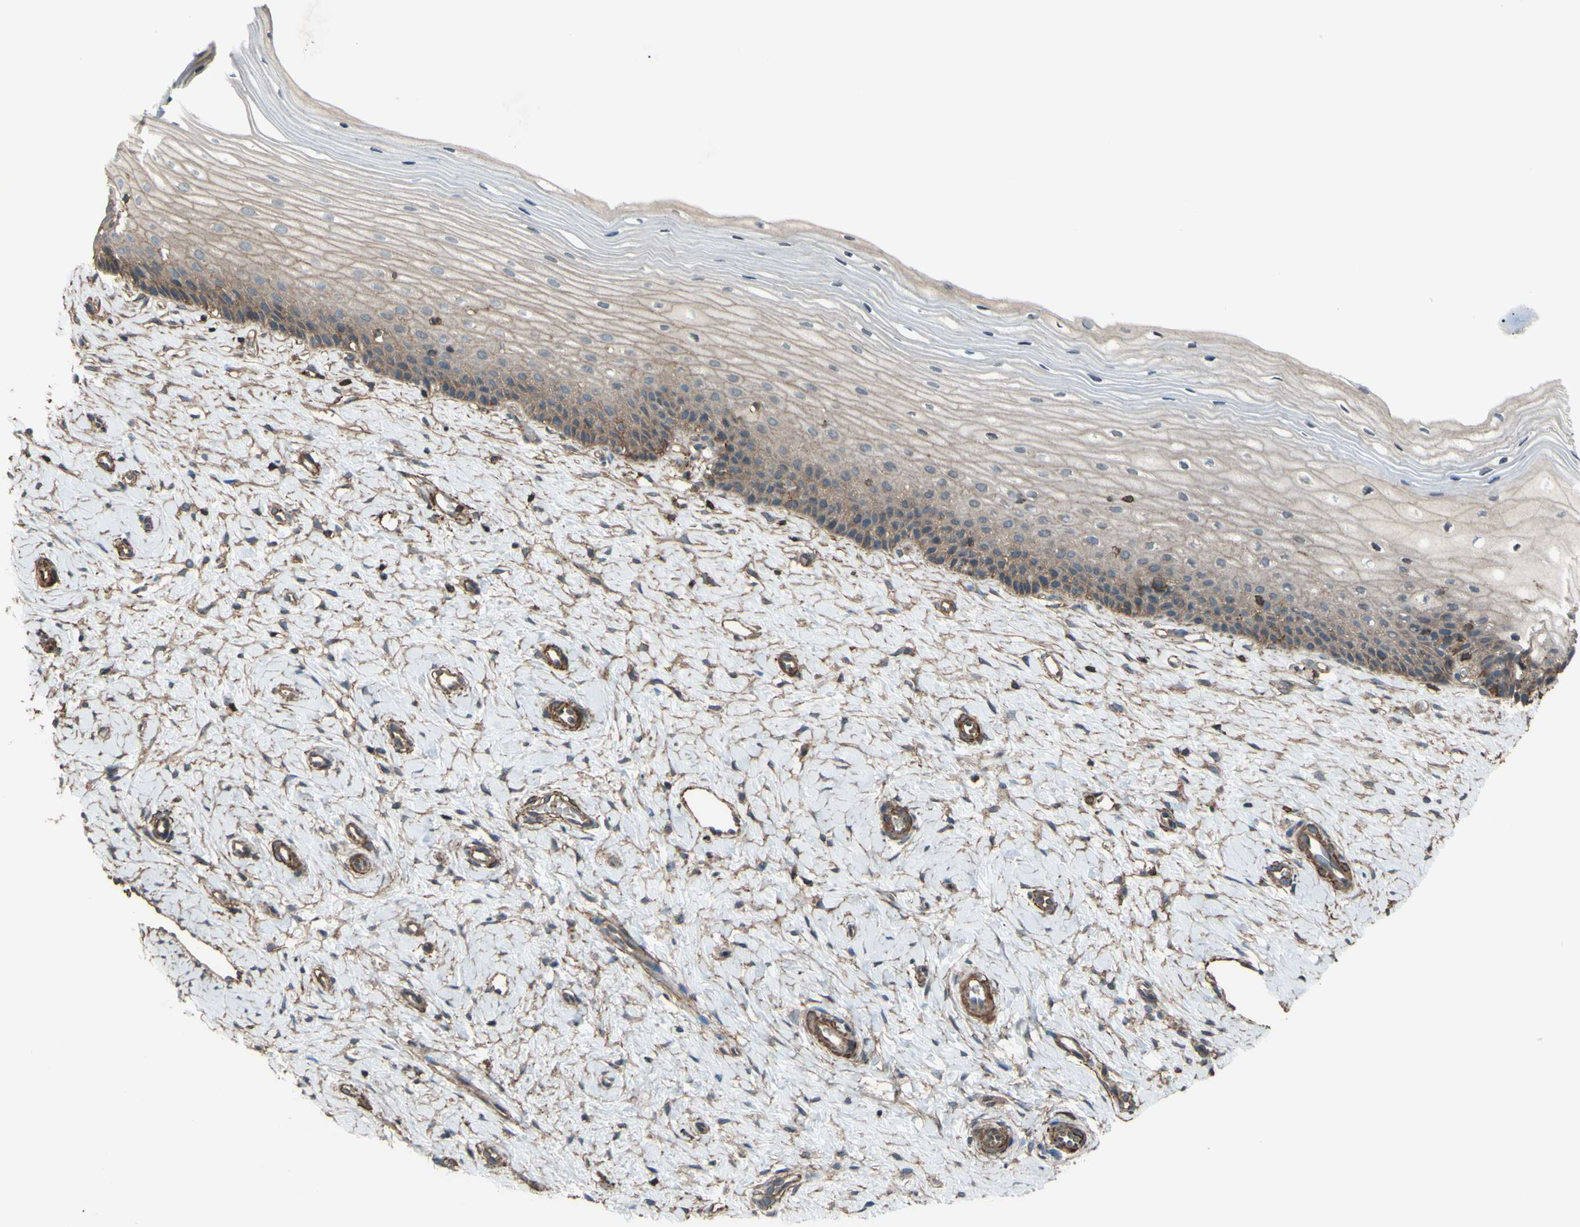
{"staining": {"intensity": "moderate", "quantity": "<25%", "location": "cytoplasmic/membranous"}, "tissue": "cervix", "cell_type": "Squamous epithelial cells", "image_type": "normal", "snomed": [{"axis": "morphology", "description": "Normal tissue, NOS"}, {"axis": "topography", "description": "Cervix"}], "caption": "A micrograph showing moderate cytoplasmic/membranous staining in approximately <25% of squamous epithelial cells in benign cervix, as visualized by brown immunohistochemical staining.", "gene": "ADD3", "patient": {"sex": "female", "age": 39}}